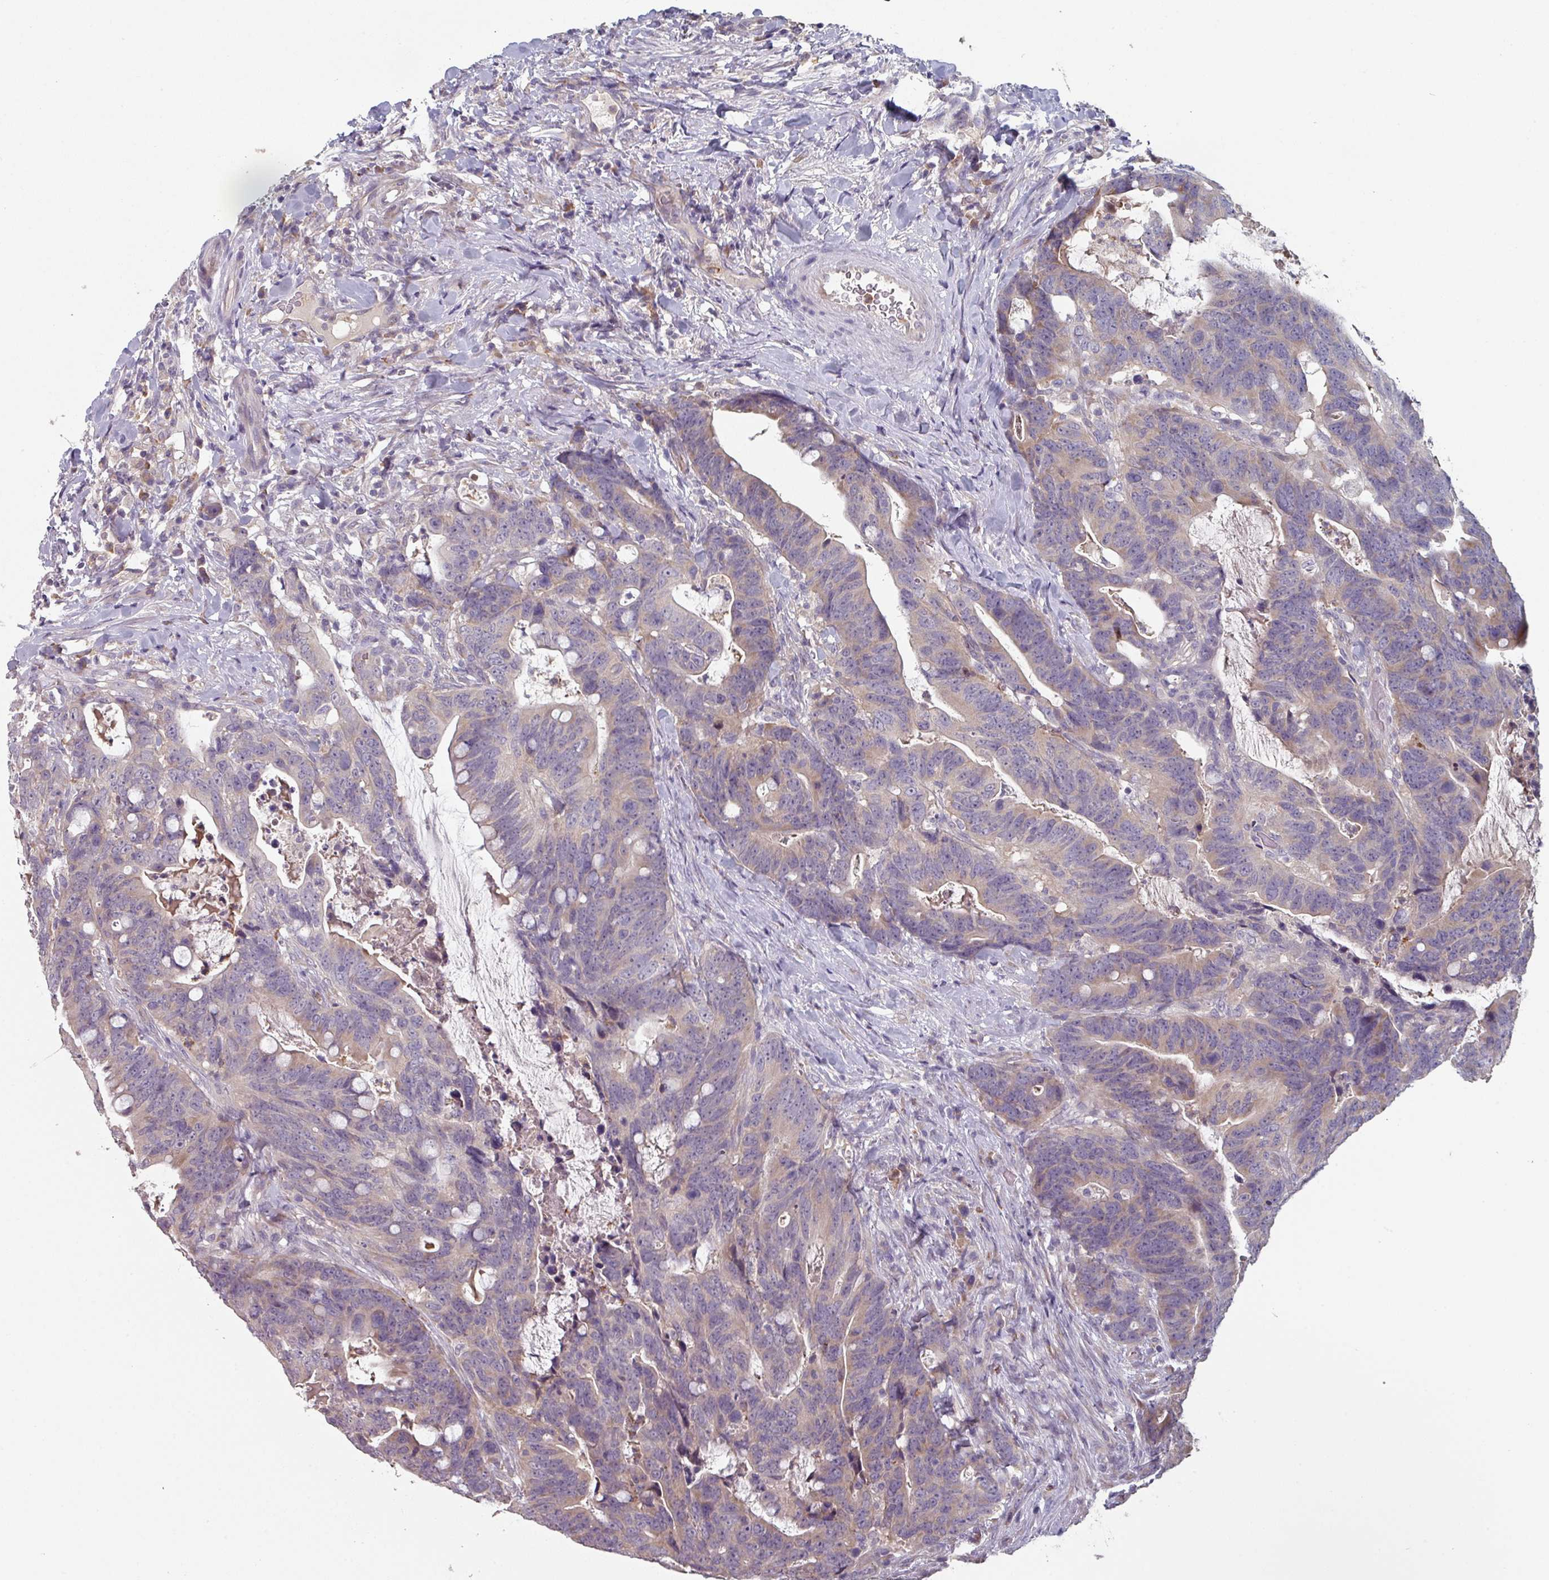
{"staining": {"intensity": "weak", "quantity": "25%-75%", "location": "cytoplasmic/membranous"}, "tissue": "colorectal cancer", "cell_type": "Tumor cells", "image_type": "cancer", "snomed": [{"axis": "morphology", "description": "Adenocarcinoma, NOS"}, {"axis": "topography", "description": "Colon"}], "caption": "Colorectal cancer (adenocarcinoma) was stained to show a protein in brown. There is low levels of weak cytoplasmic/membranous expression in about 25%-75% of tumor cells.", "gene": "PRAMEF8", "patient": {"sex": "female", "age": 82}}